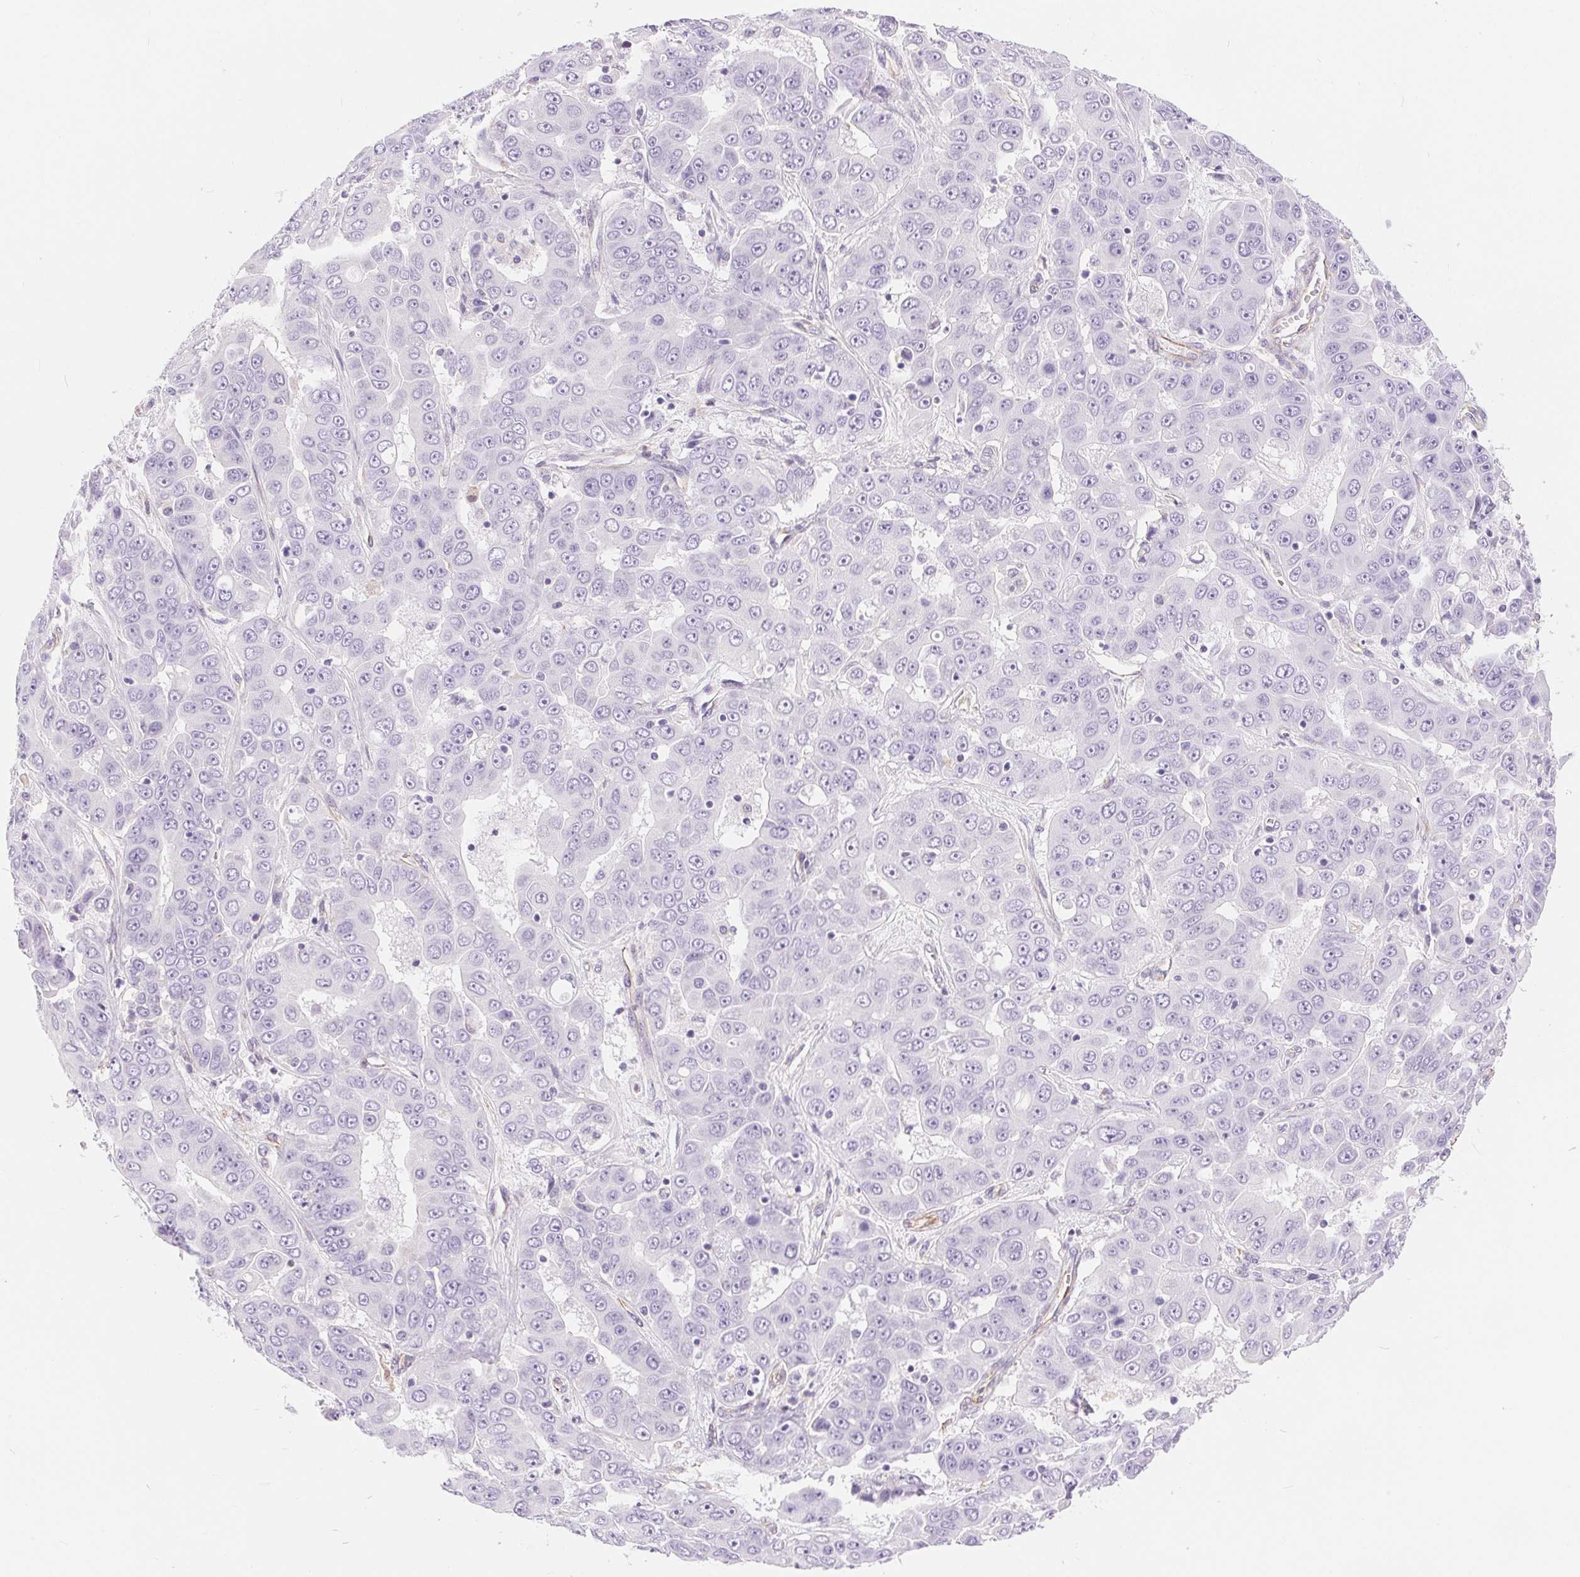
{"staining": {"intensity": "negative", "quantity": "none", "location": "none"}, "tissue": "liver cancer", "cell_type": "Tumor cells", "image_type": "cancer", "snomed": [{"axis": "morphology", "description": "Cholangiocarcinoma"}, {"axis": "topography", "description": "Liver"}], "caption": "Tumor cells are negative for brown protein staining in cholangiocarcinoma (liver).", "gene": "GFAP", "patient": {"sex": "female", "age": 52}}